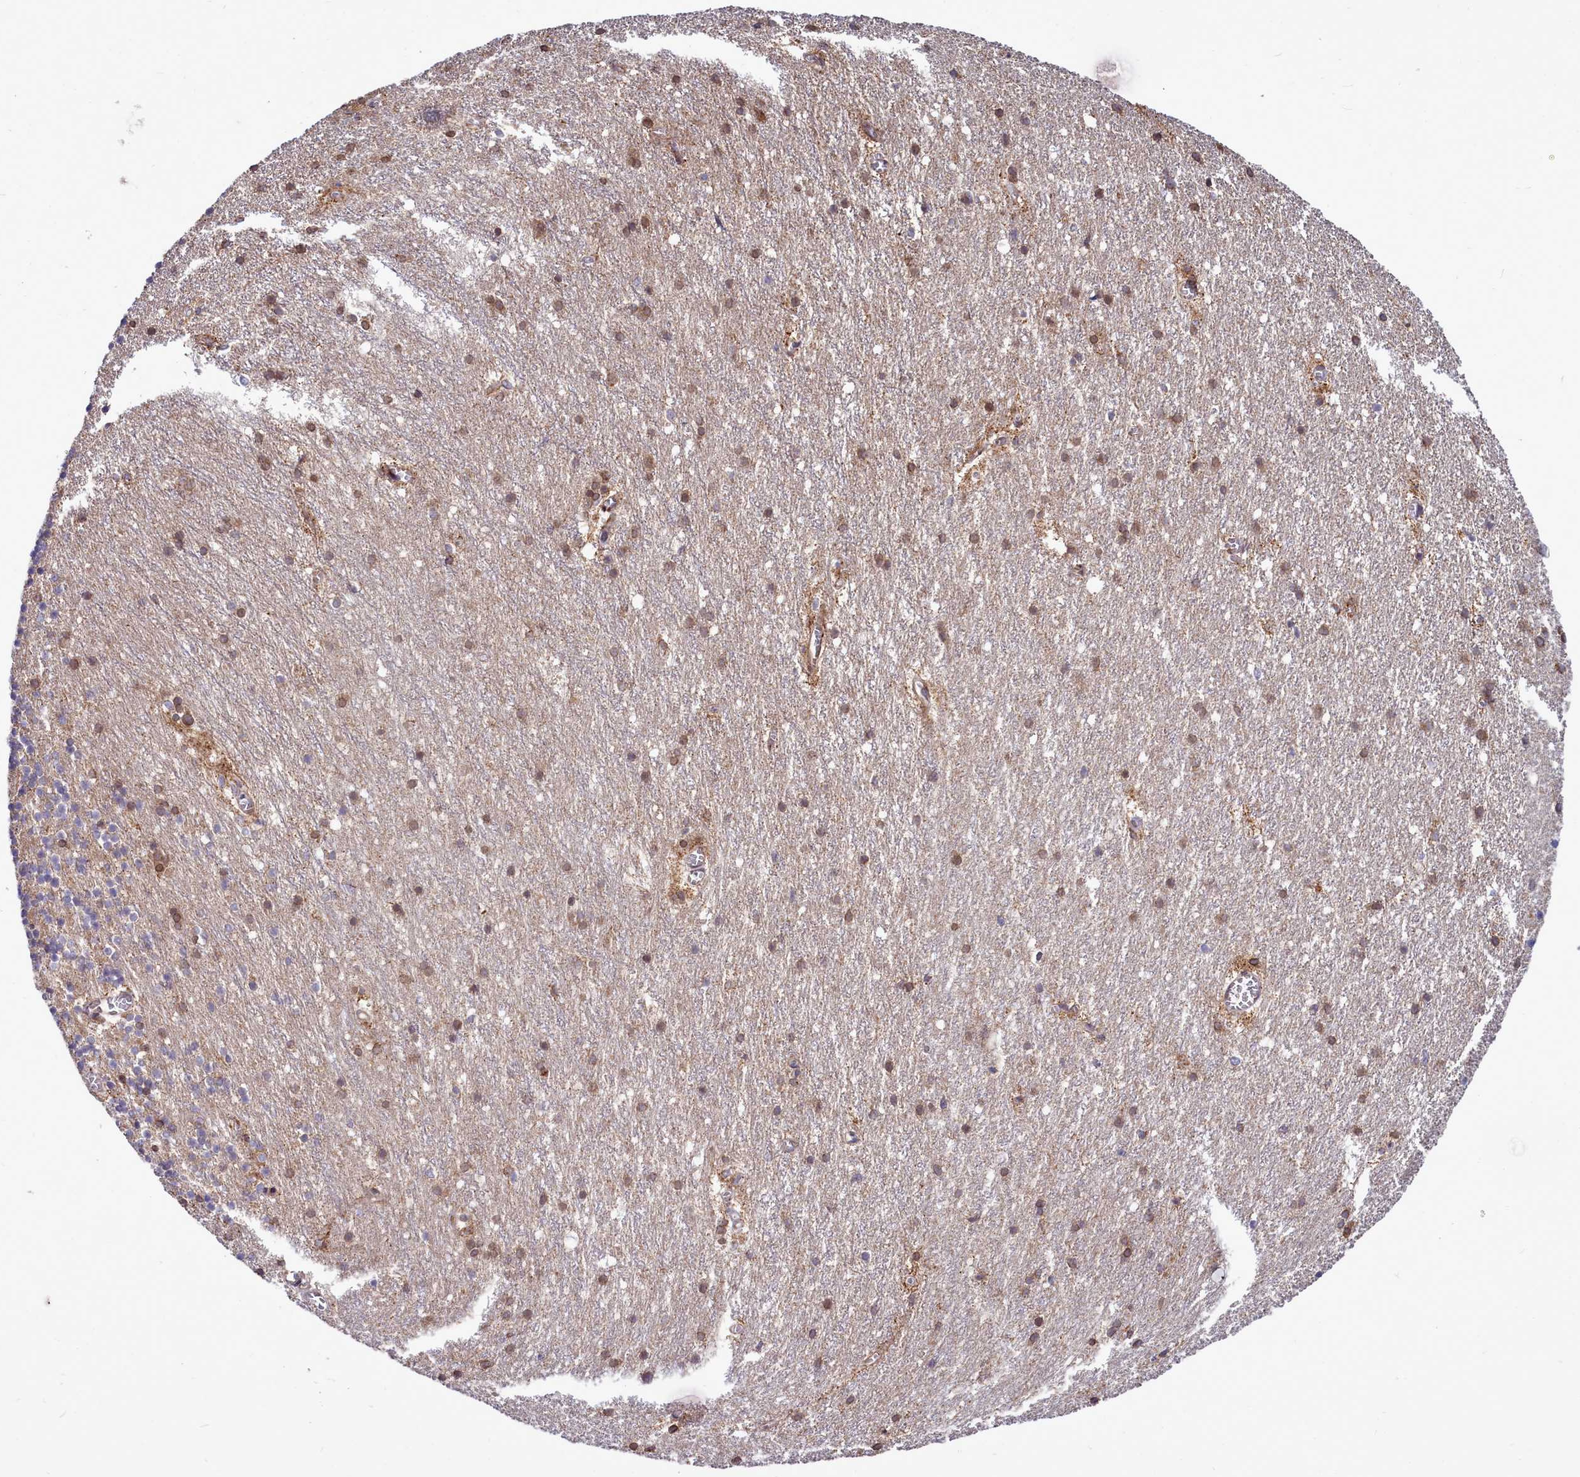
{"staining": {"intensity": "moderate", "quantity": "25%-75%", "location": "cytoplasmic/membranous"}, "tissue": "cerebellum", "cell_type": "Cells in granular layer", "image_type": "normal", "snomed": [{"axis": "morphology", "description": "Normal tissue, NOS"}, {"axis": "topography", "description": "Cerebellum"}], "caption": "This histopathology image shows immunohistochemistry staining of normal cerebellum, with medium moderate cytoplasmic/membranous expression in about 25%-75% of cells in granular layer.", "gene": "RAPGEF4", "patient": {"sex": "male", "age": 54}}